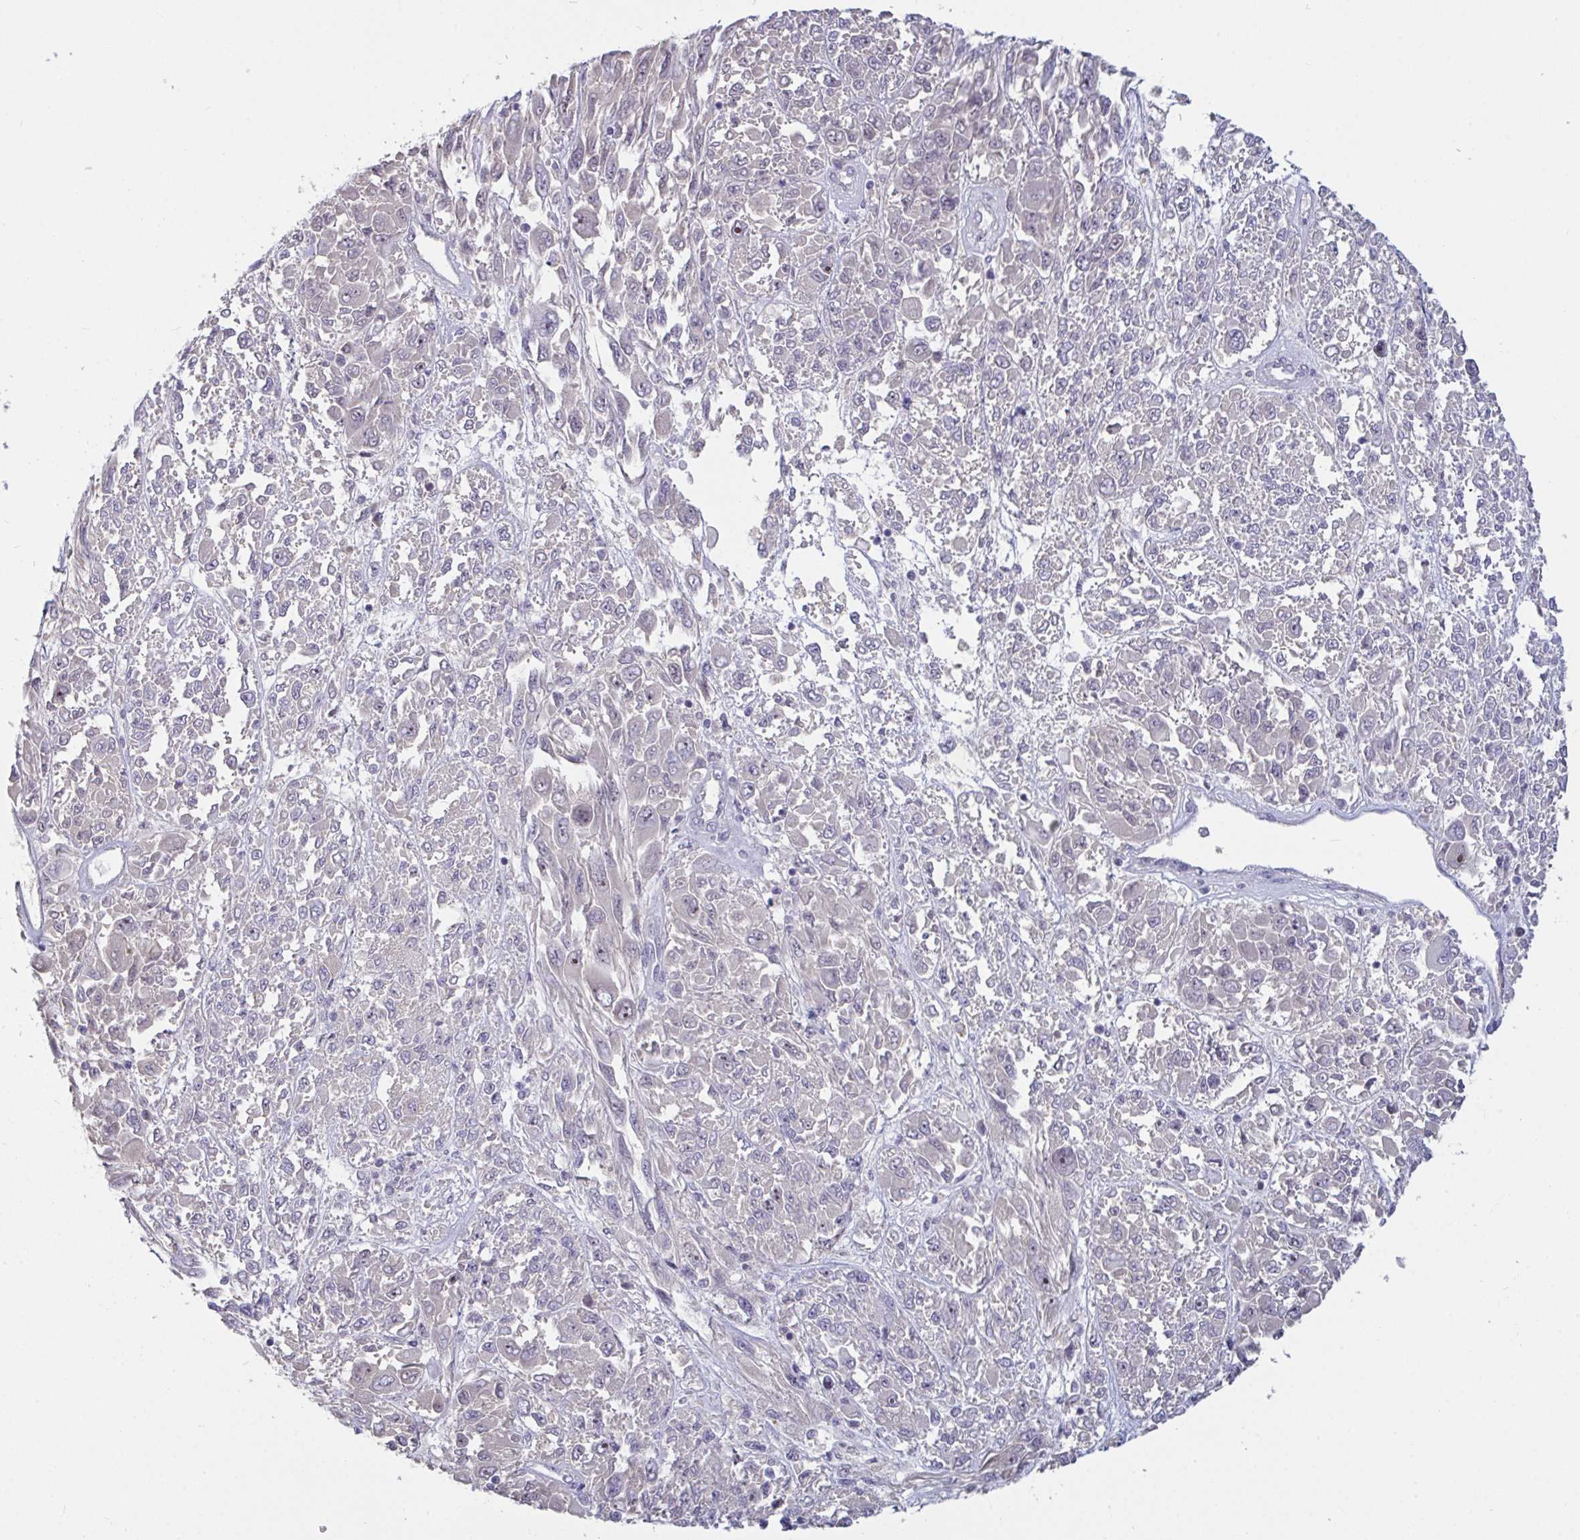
{"staining": {"intensity": "negative", "quantity": "none", "location": "none"}, "tissue": "melanoma", "cell_type": "Tumor cells", "image_type": "cancer", "snomed": [{"axis": "morphology", "description": "Malignant melanoma, NOS"}, {"axis": "topography", "description": "Skin"}], "caption": "Immunohistochemical staining of human melanoma displays no significant staining in tumor cells.", "gene": "MYC", "patient": {"sex": "female", "age": 91}}